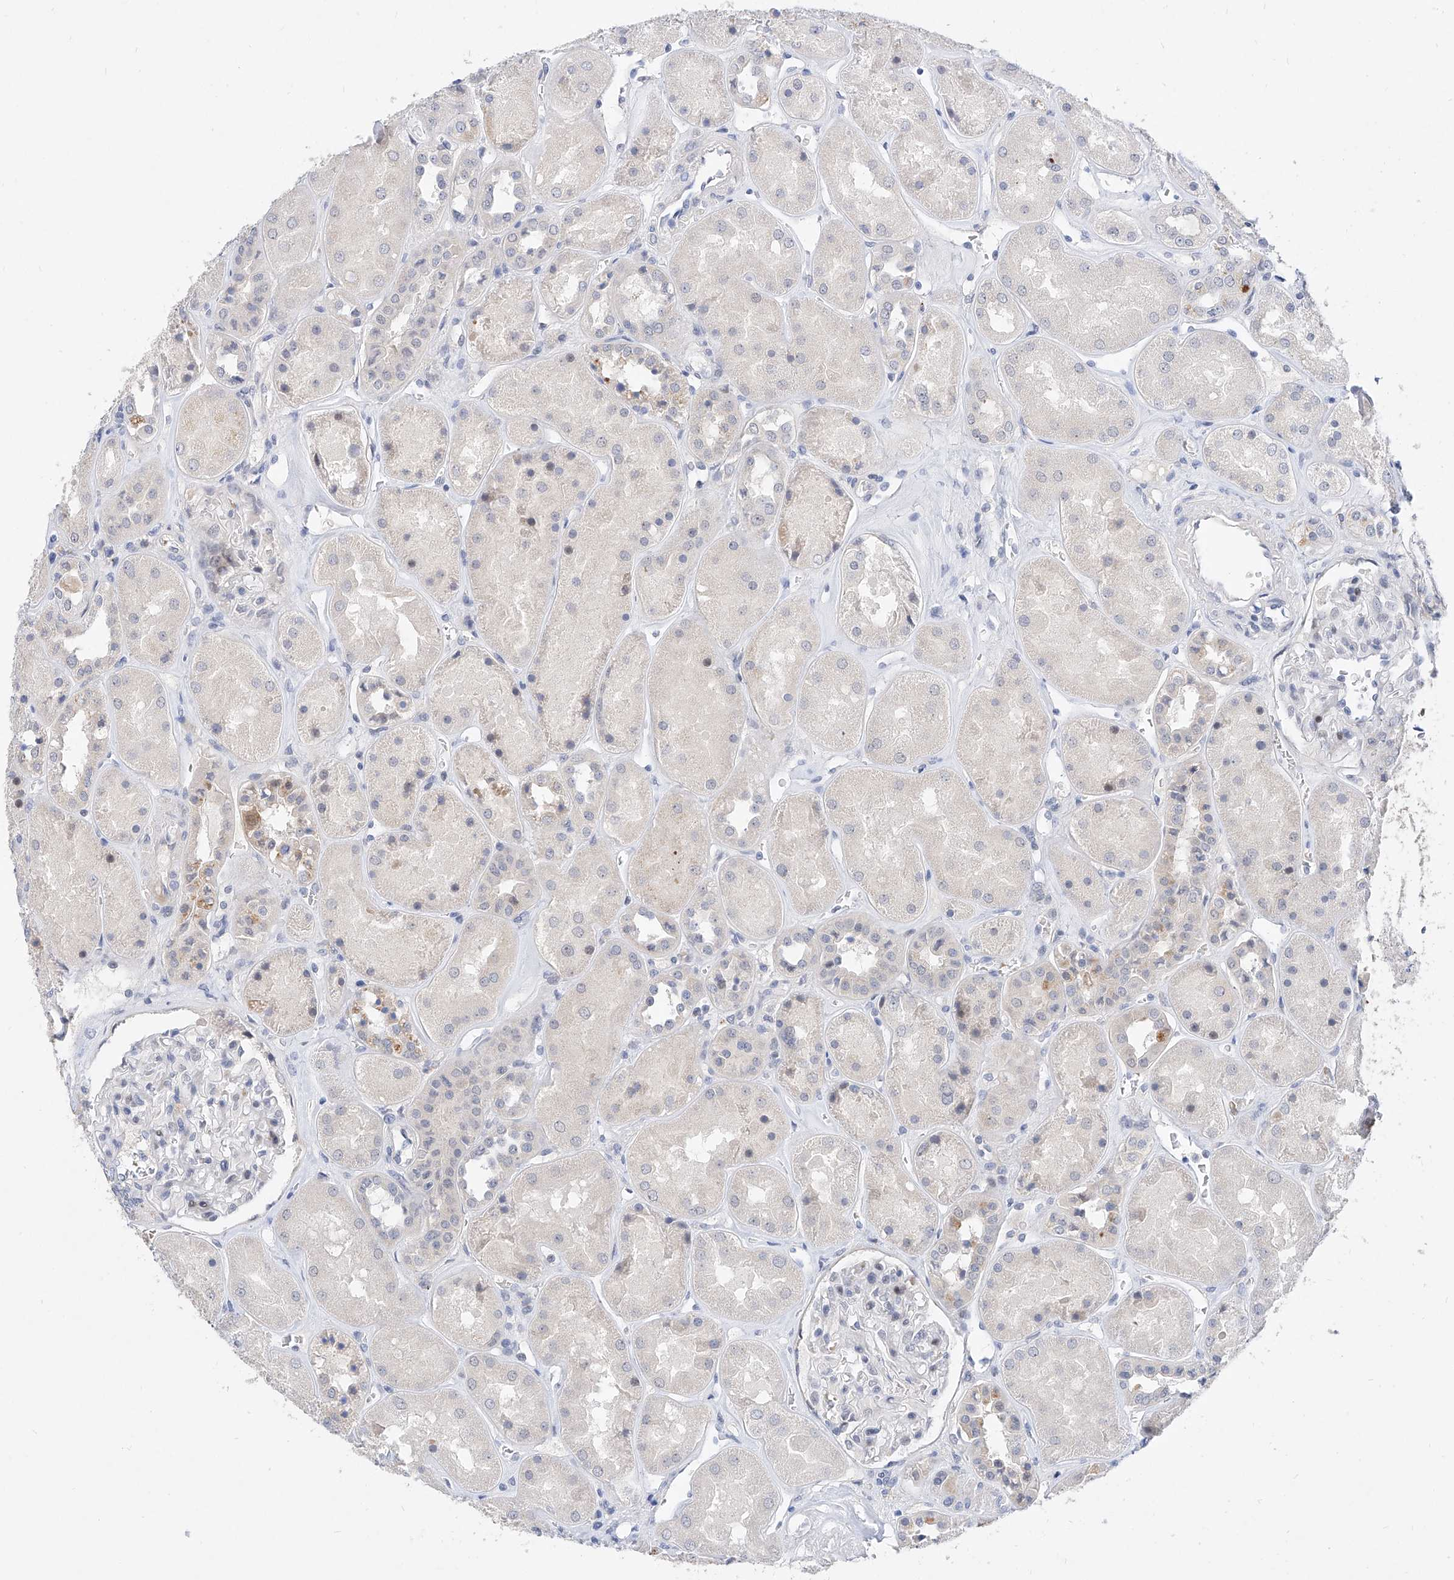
{"staining": {"intensity": "negative", "quantity": "none", "location": "none"}, "tissue": "kidney", "cell_type": "Cells in glomeruli", "image_type": "normal", "snomed": [{"axis": "morphology", "description": "Normal tissue, NOS"}, {"axis": "topography", "description": "Kidney"}], "caption": "This histopathology image is of benign kidney stained with immunohistochemistry (IHC) to label a protein in brown with the nuclei are counter-stained blue. There is no positivity in cells in glomeruli. Nuclei are stained in blue.", "gene": "BPTF", "patient": {"sex": "male", "age": 70}}